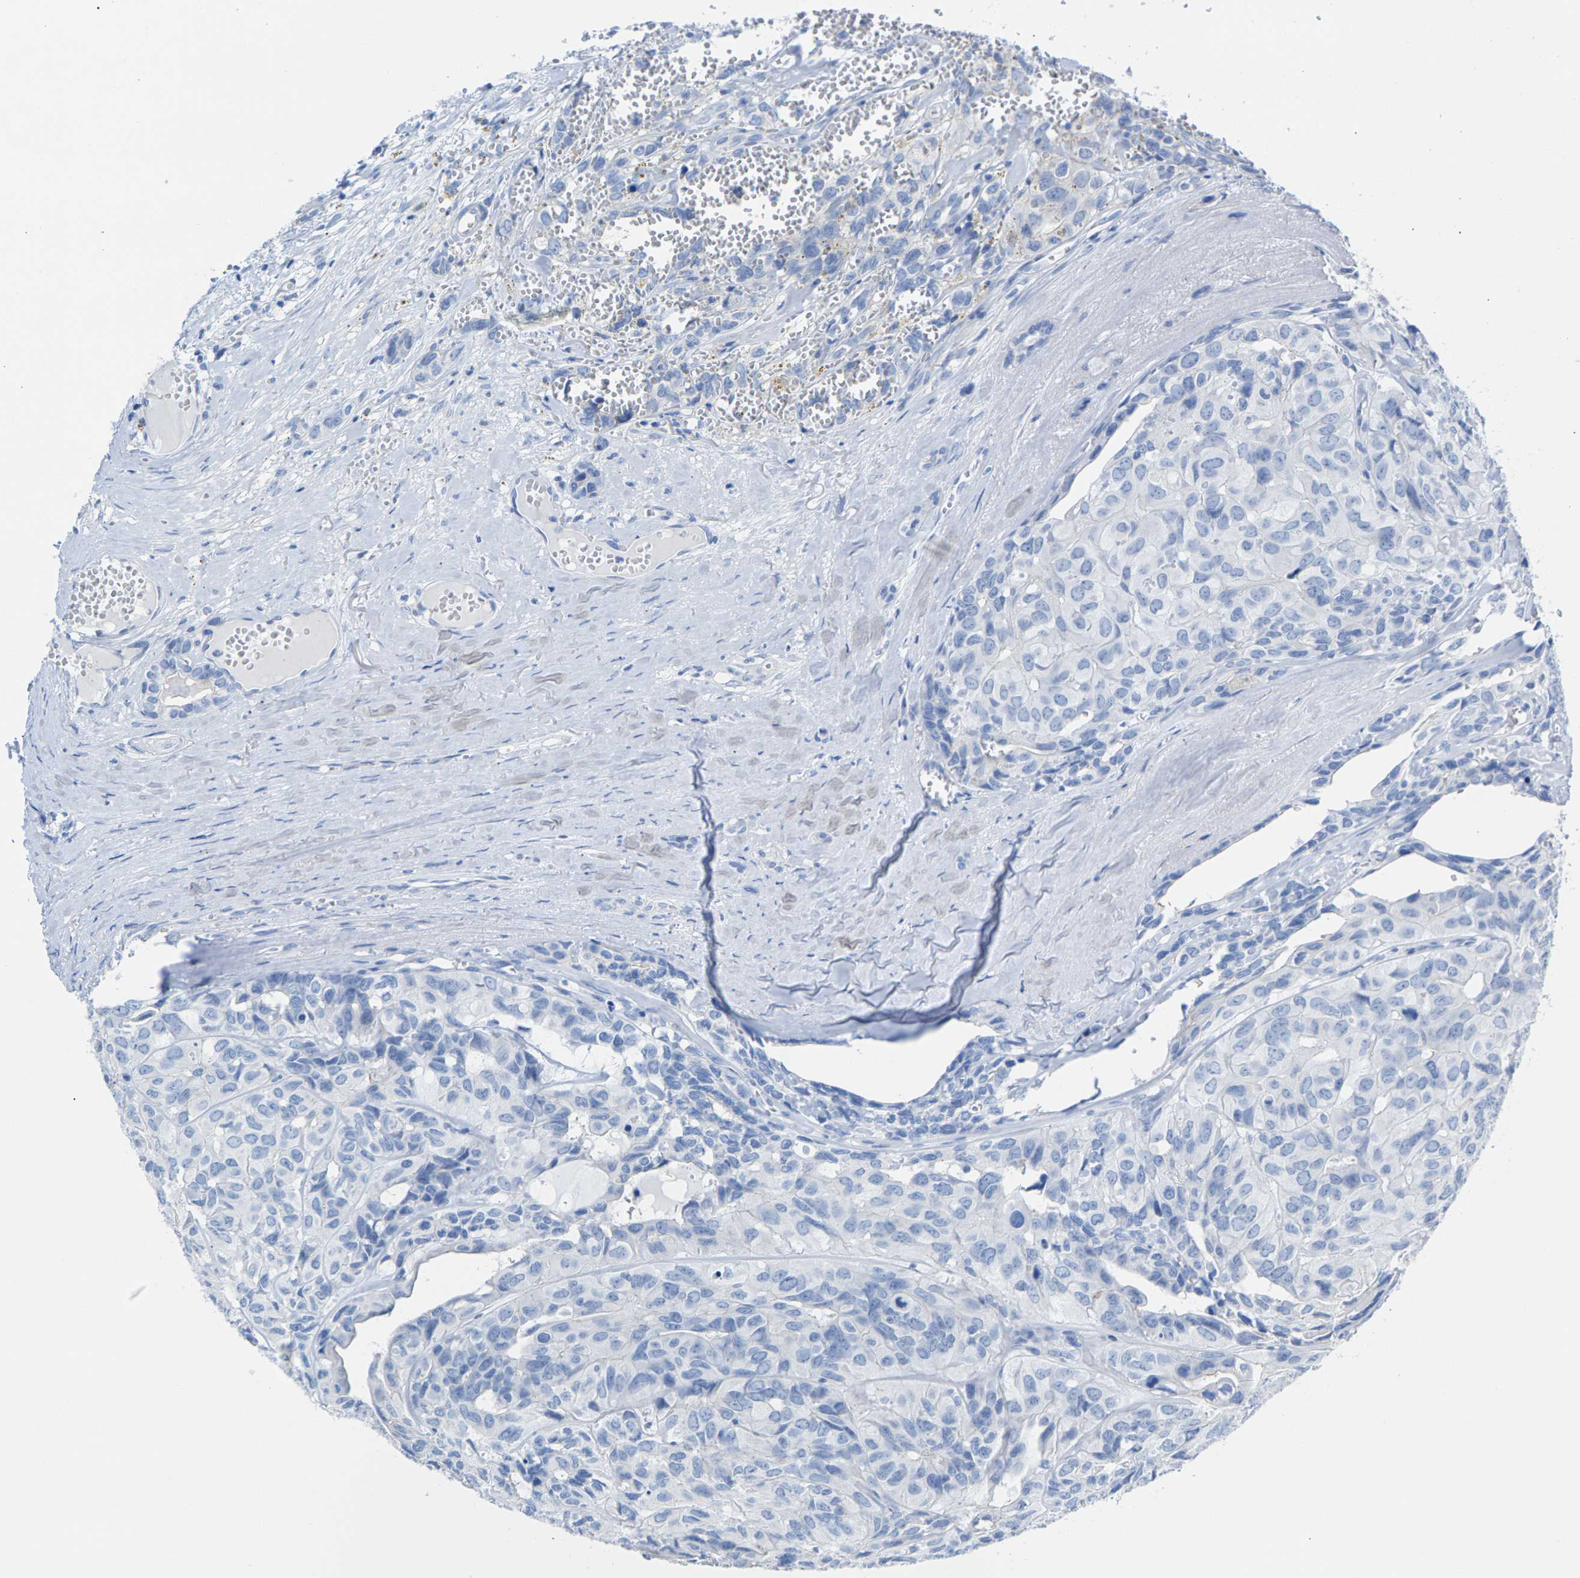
{"staining": {"intensity": "negative", "quantity": "none", "location": "none"}, "tissue": "head and neck cancer", "cell_type": "Tumor cells", "image_type": "cancer", "snomed": [{"axis": "morphology", "description": "Adenocarcinoma, NOS"}, {"axis": "topography", "description": "Salivary gland, NOS"}, {"axis": "topography", "description": "Head-Neck"}], "caption": "The micrograph exhibits no staining of tumor cells in head and neck cancer.", "gene": "CPA1", "patient": {"sex": "female", "age": 76}}